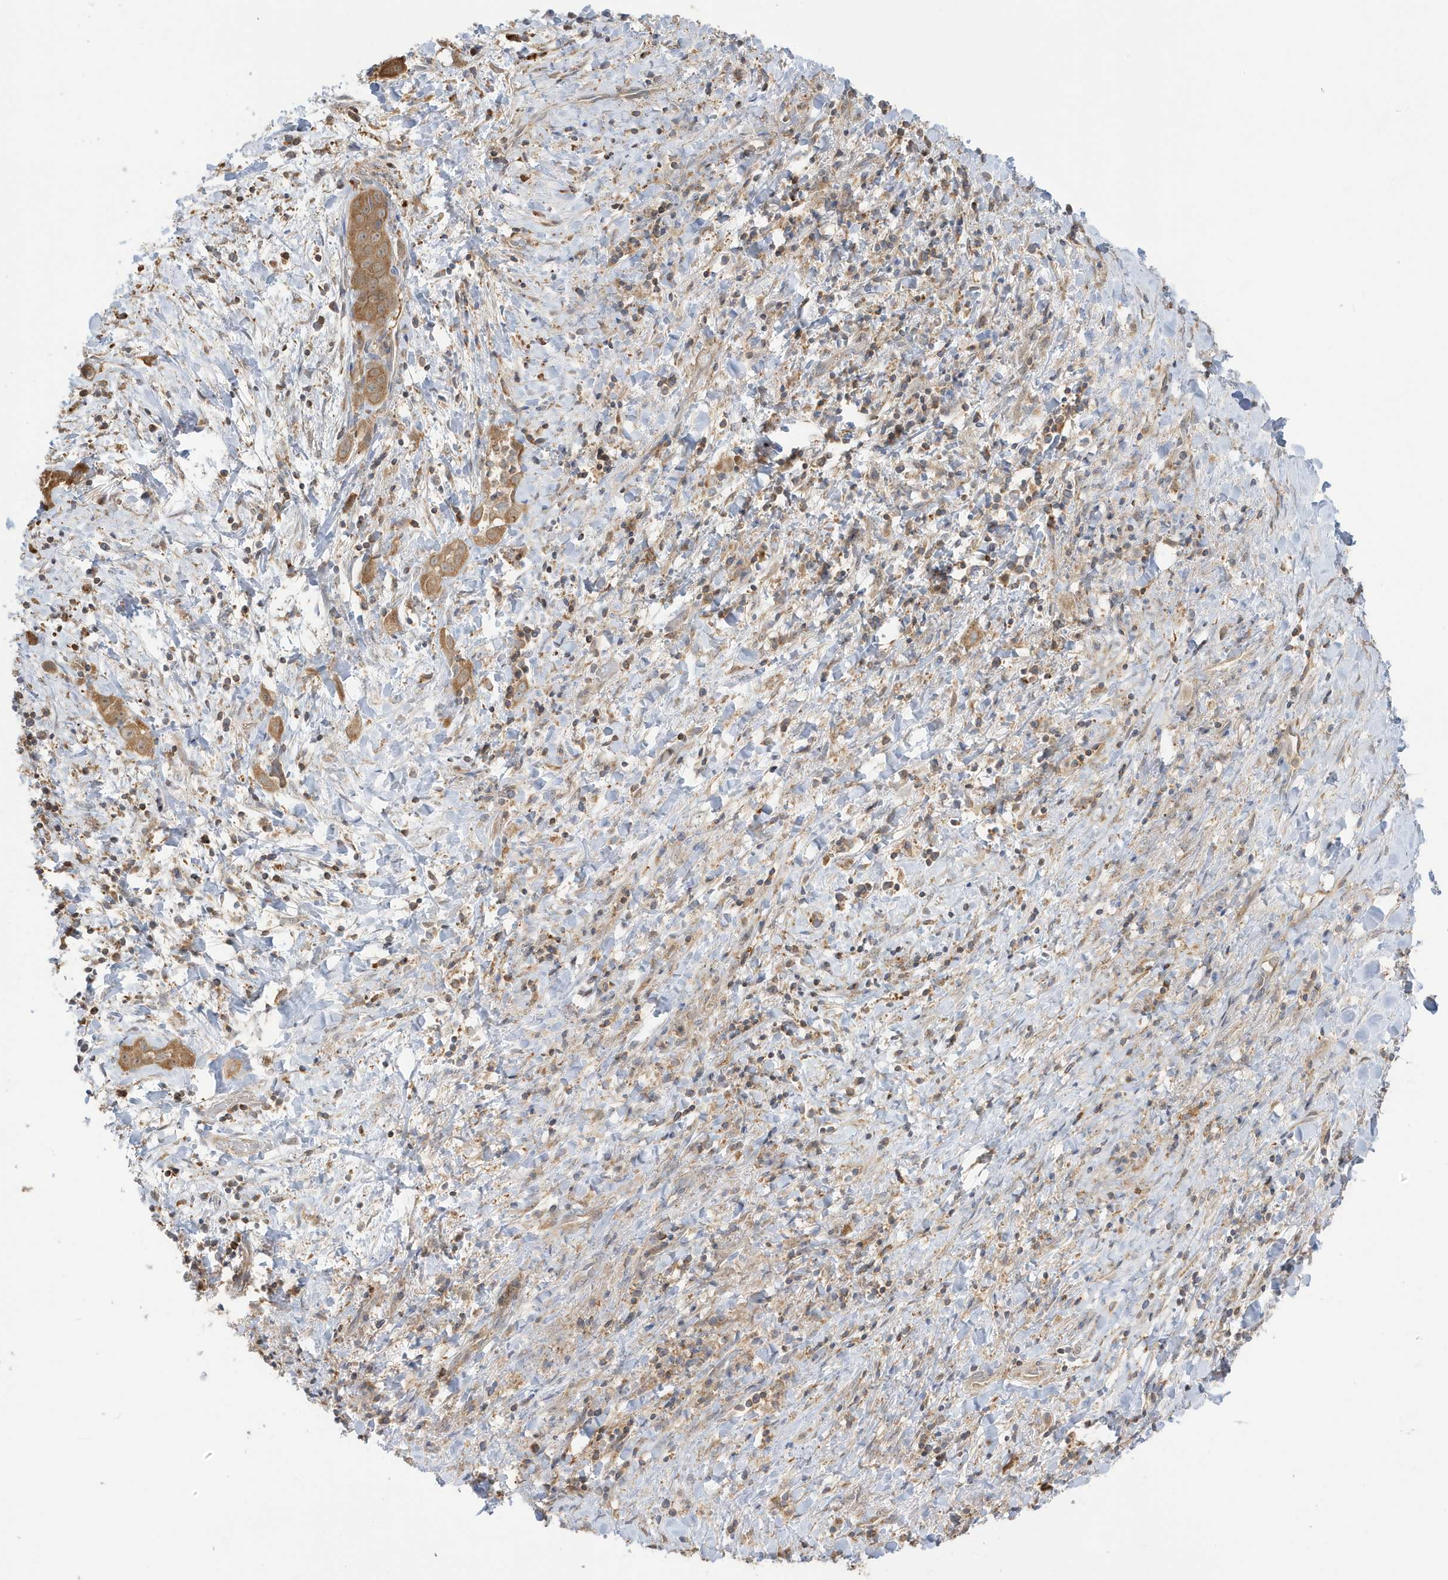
{"staining": {"intensity": "moderate", "quantity": ">75%", "location": "cytoplasmic/membranous"}, "tissue": "liver cancer", "cell_type": "Tumor cells", "image_type": "cancer", "snomed": [{"axis": "morphology", "description": "Cholangiocarcinoma"}, {"axis": "topography", "description": "Liver"}], "caption": "Protein positivity by immunohistochemistry reveals moderate cytoplasmic/membranous staining in about >75% of tumor cells in liver cholangiocarcinoma. The staining is performed using DAB brown chromogen to label protein expression. The nuclei are counter-stained blue using hematoxylin.", "gene": "AZI2", "patient": {"sex": "female", "age": 52}}